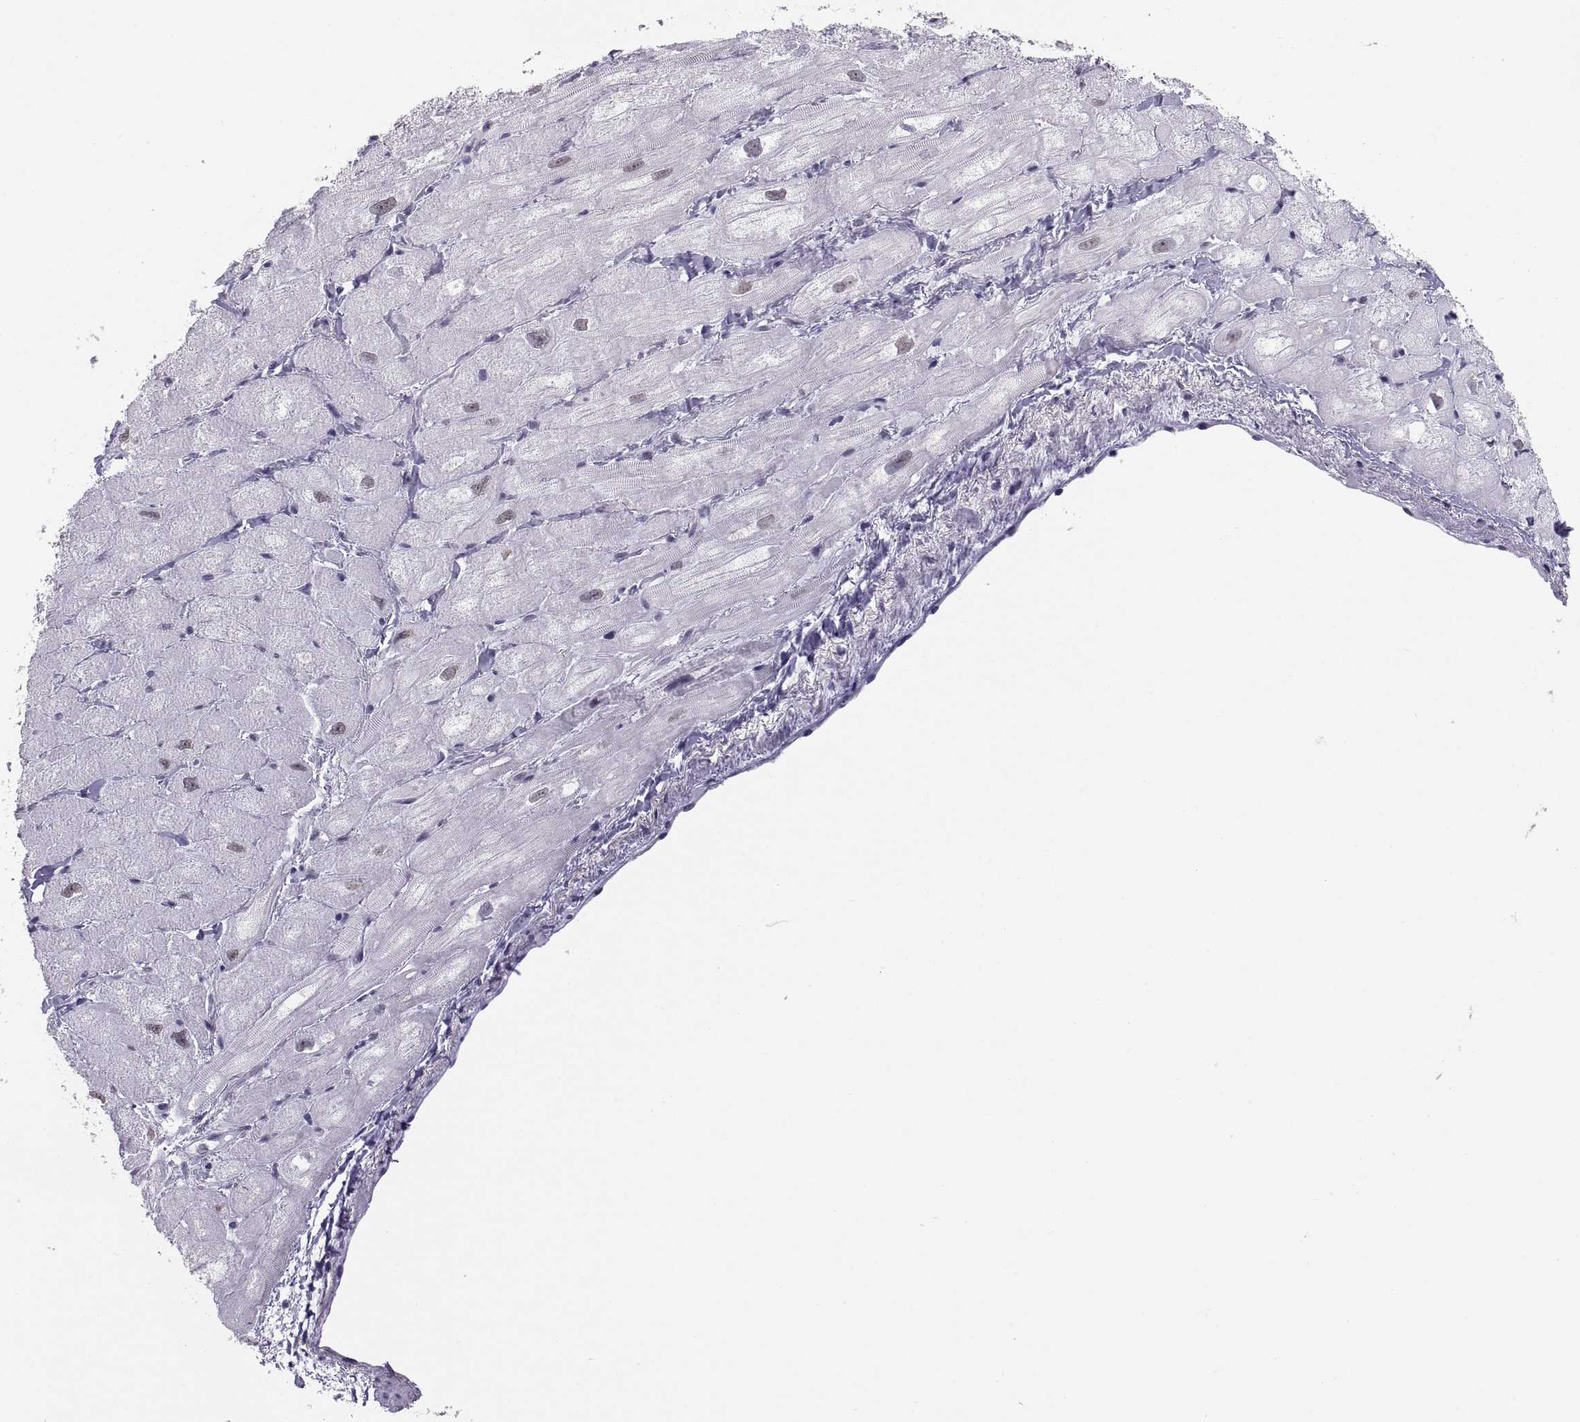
{"staining": {"intensity": "negative", "quantity": "none", "location": "none"}, "tissue": "heart muscle", "cell_type": "Cardiomyocytes", "image_type": "normal", "snomed": [{"axis": "morphology", "description": "Normal tissue, NOS"}, {"axis": "topography", "description": "Heart"}], "caption": "IHC image of normal human heart muscle stained for a protein (brown), which demonstrates no positivity in cardiomyocytes. (Immunohistochemistry (ihc), brightfield microscopy, high magnification).", "gene": "CARTPT", "patient": {"sex": "male", "age": 60}}